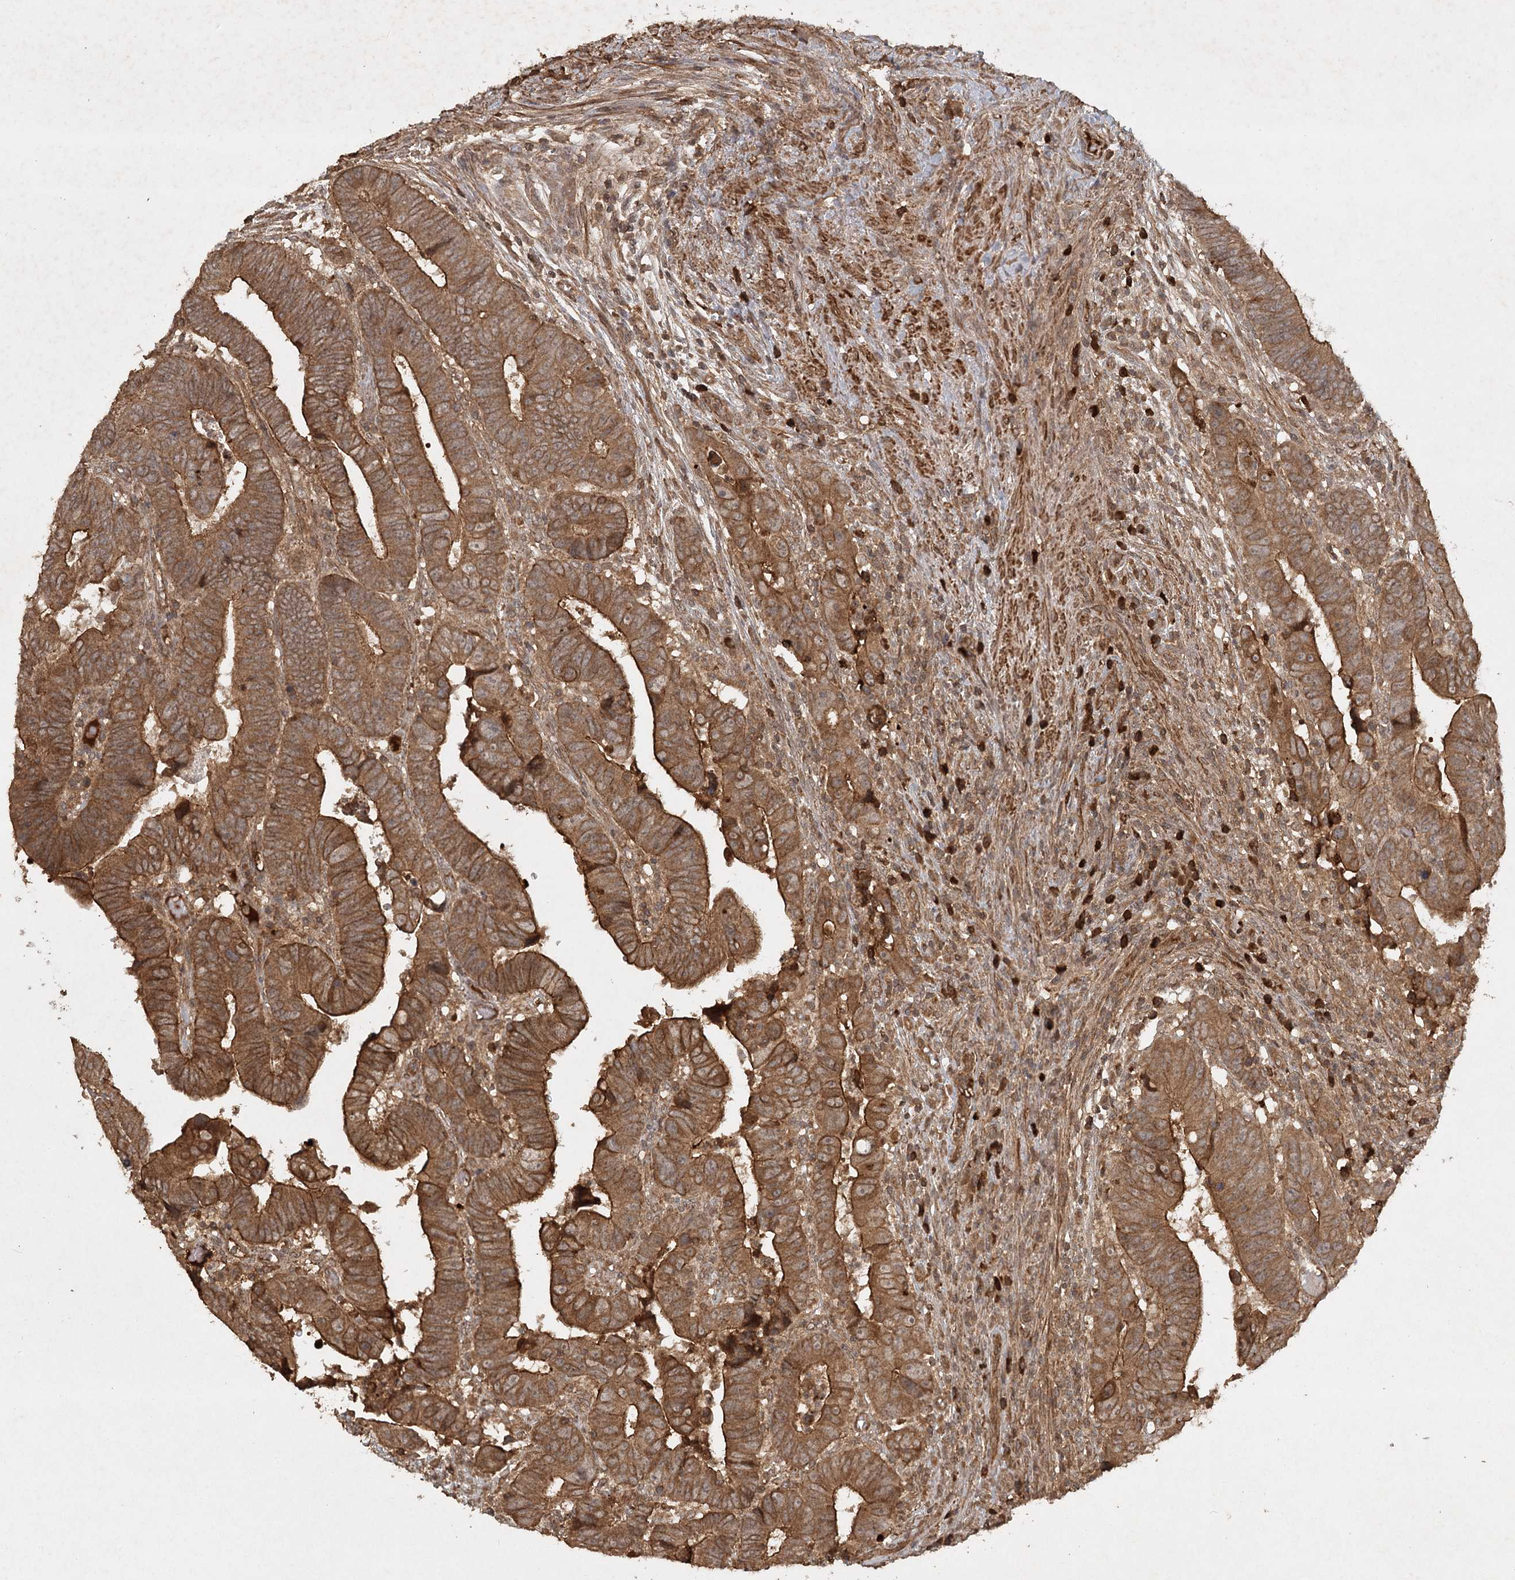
{"staining": {"intensity": "strong", "quantity": ">75%", "location": "cytoplasmic/membranous"}, "tissue": "colorectal cancer", "cell_type": "Tumor cells", "image_type": "cancer", "snomed": [{"axis": "morphology", "description": "Normal tissue, NOS"}, {"axis": "morphology", "description": "Adenocarcinoma, NOS"}, {"axis": "topography", "description": "Rectum"}], "caption": "Colorectal cancer (adenocarcinoma) stained with DAB (3,3'-diaminobenzidine) immunohistochemistry (IHC) exhibits high levels of strong cytoplasmic/membranous expression in approximately >75% of tumor cells.", "gene": "ARL13A", "patient": {"sex": "female", "age": 65}}